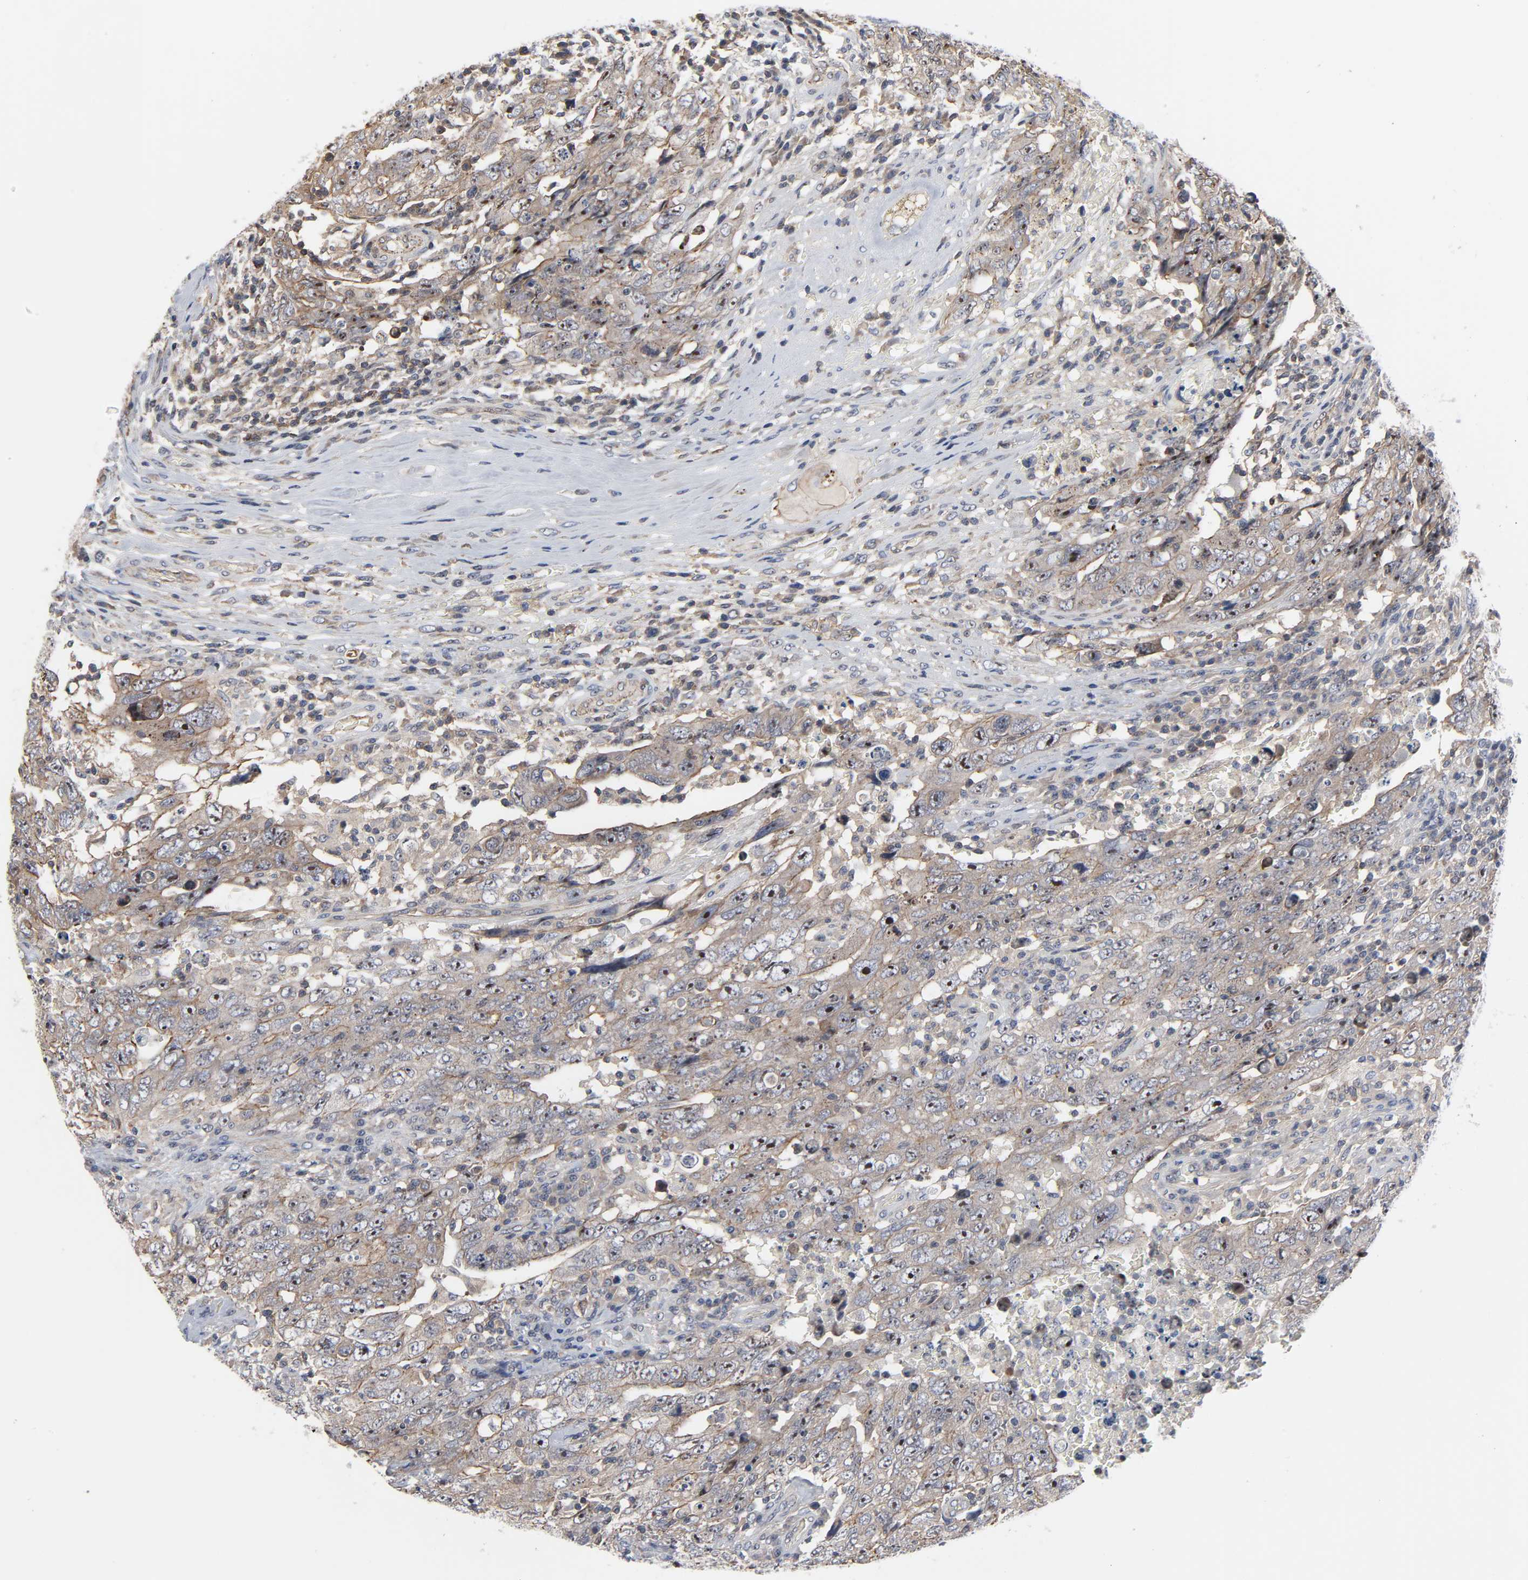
{"staining": {"intensity": "moderate", "quantity": ">75%", "location": "cytoplasmic/membranous,nuclear"}, "tissue": "testis cancer", "cell_type": "Tumor cells", "image_type": "cancer", "snomed": [{"axis": "morphology", "description": "Carcinoma, Embryonal, NOS"}, {"axis": "topography", "description": "Testis"}], "caption": "Immunohistochemical staining of human testis cancer (embryonal carcinoma) demonstrates medium levels of moderate cytoplasmic/membranous and nuclear positivity in about >75% of tumor cells. Immunohistochemistry (ihc) stains the protein in brown and the nuclei are stained blue.", "gene": "DDX10", "patient": {"sex": "male", "age": 26}}